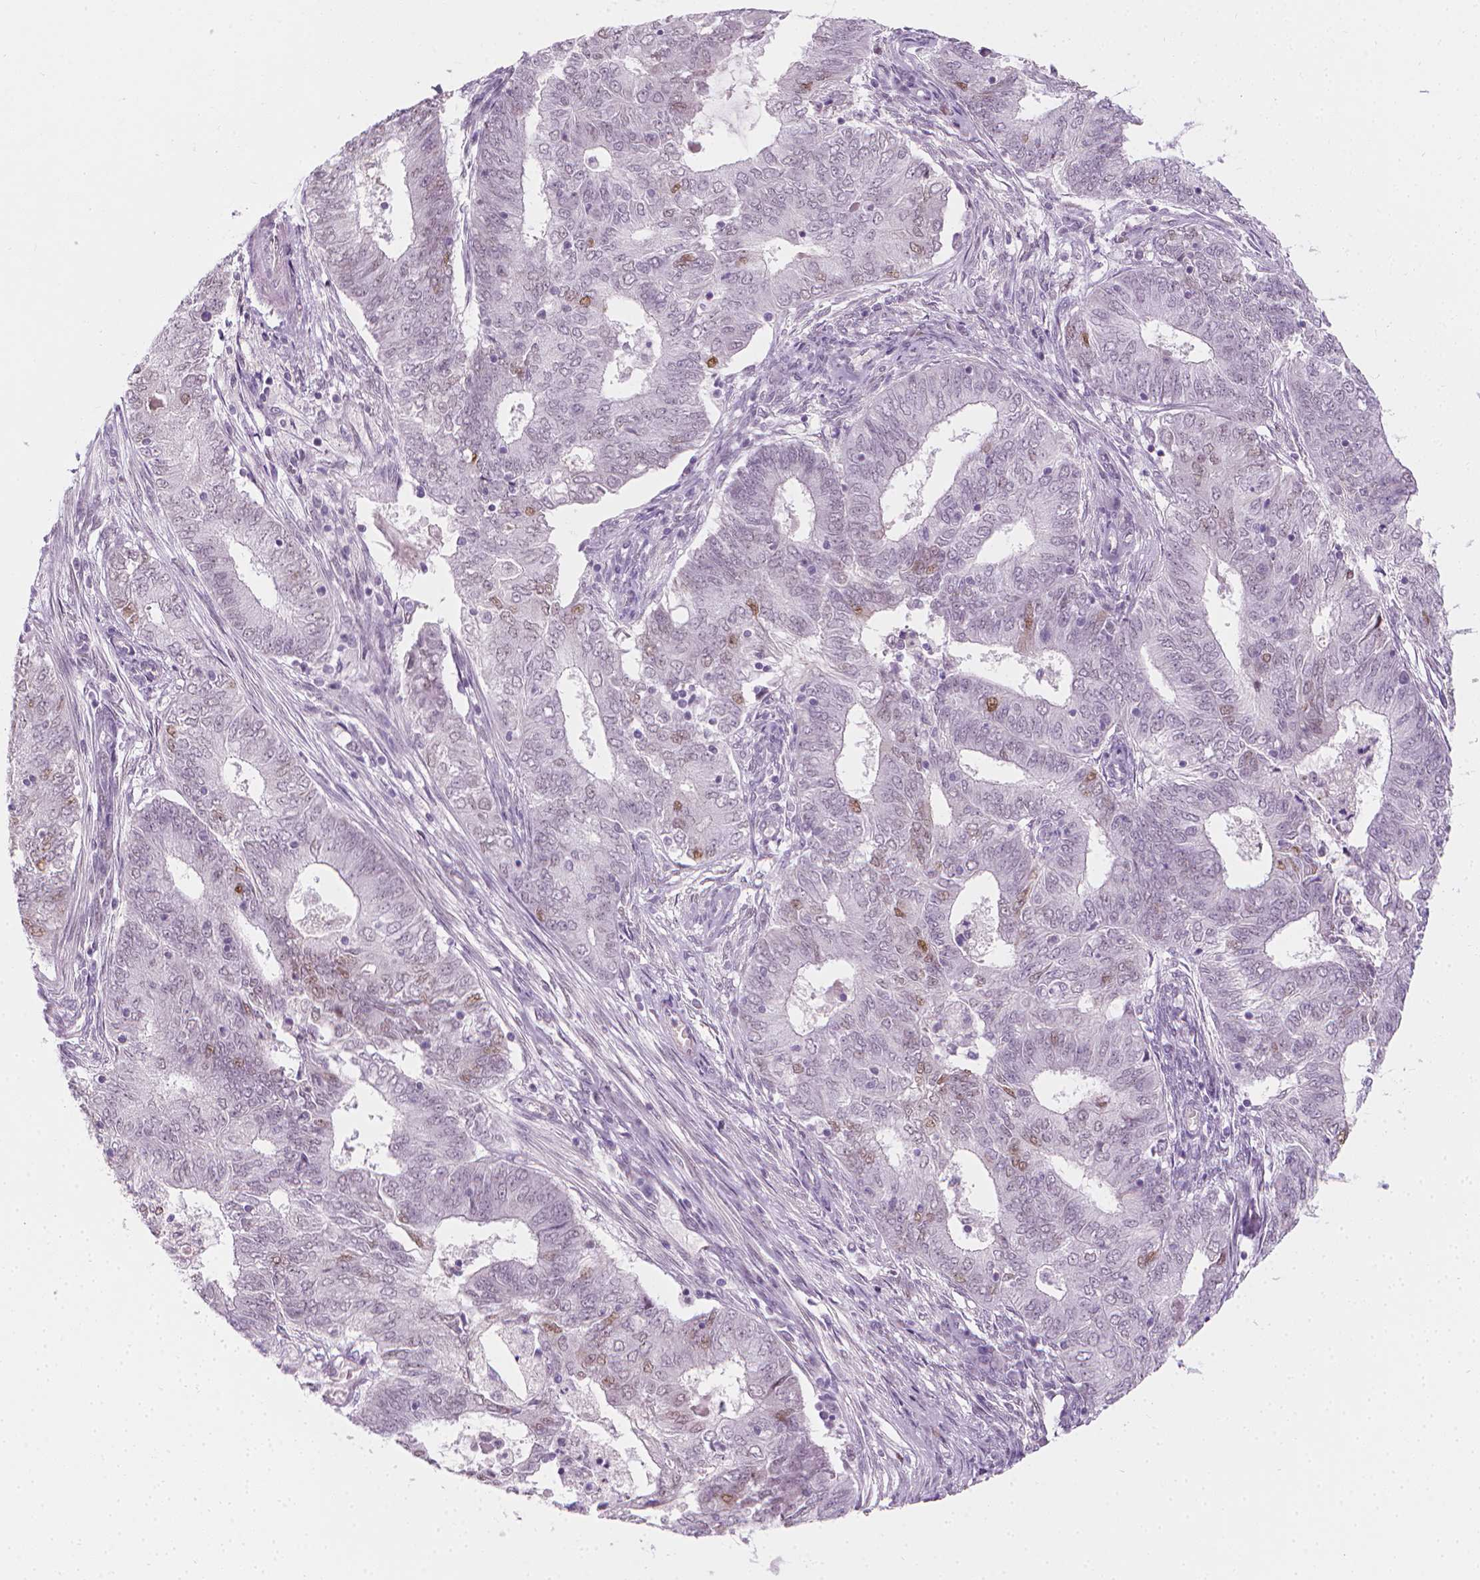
{"staining": {"intensity": "moderate", "quantity": "<25%", "location": "nuclear"}, "tissue": "endometrial cancer", "cell_type": "Tumor cells", "image_type": "cancer", "snomed": [{"axis": "morphology", "description": "Adenocarcinoma, NOS"}, {"axis": "topography", "description": "Endometrium"}], "caption": "Immunohistochemistry (IHC) image of human endometrial adenocarcinoma stained for a protein (brown), which exhibits low levels of moderate nuclear staining in about <25% of tumor cells.", "gene": "CDKN1C", "patient": {"sex": "female", "age": 62}}